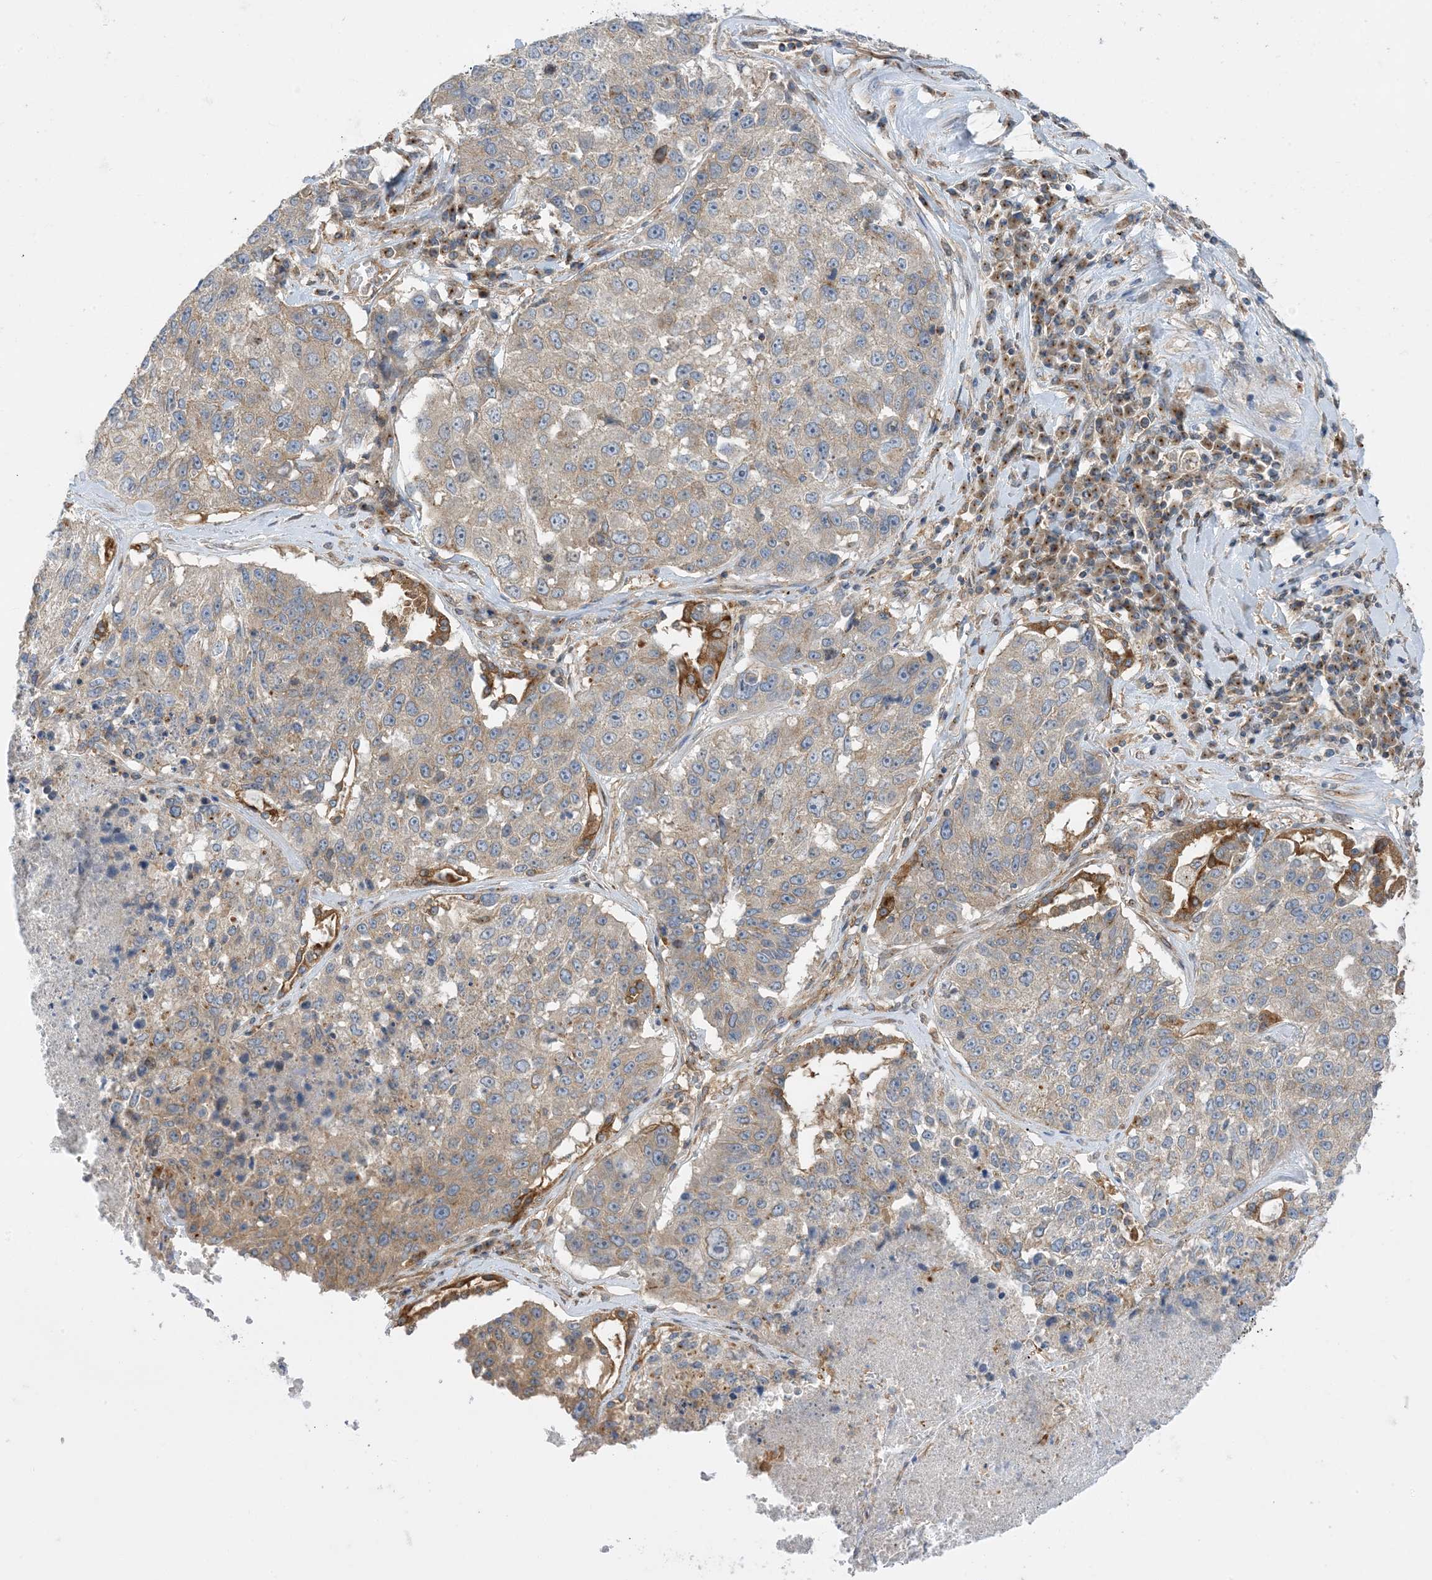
{"staining": {"intensity": "weak", "quantity": "25%-75%", "location": "cytoplasmic/membranous"}, "tissue": "lung cancer", "cell_type": "Tumor cells", "image_type": "cancer", "snomed": [{"axis": "morphology", "description": "Squamous cell carcinoma, NOS"}, {"axis": "topography", "description": "Lung"}], "caption": "Lung cancer (squamous cell carcinoma) stained for a protein shows weak cytoplasmic/membranous positivity in tumor cells.", "gene": "SIDT1", "patient": {"sex": "male", "age": 61}}